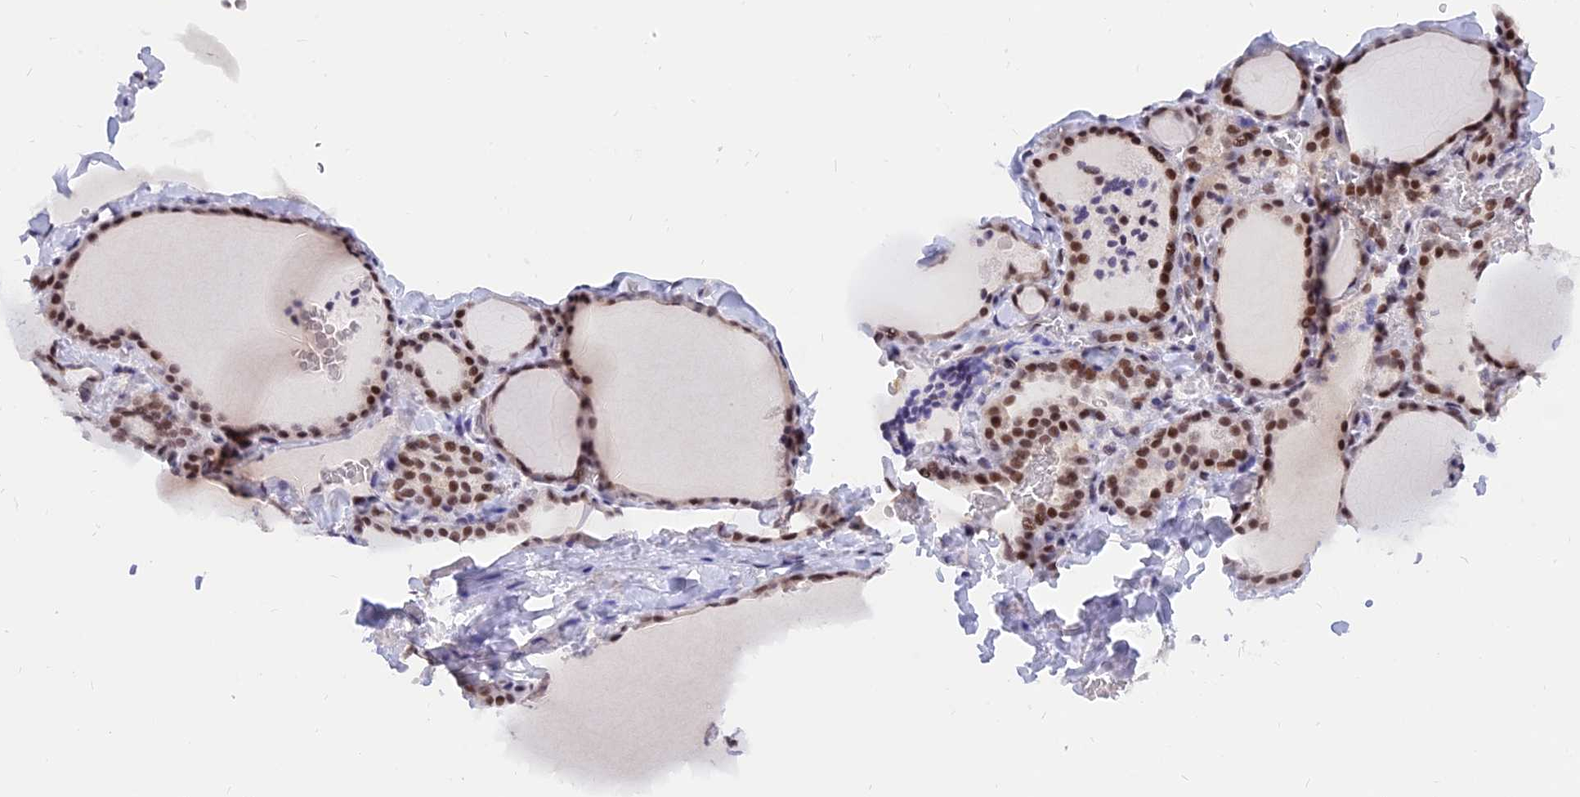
{"staining": {"intensity": "moderate", "quantity": ">75%", "location": "nuclear"}, "tissue": "thyroid gland", "cell_type": "Glandular cells", "image_type": "normal", "snomed": [{"axis": "morphology", "description": "Normal tissue, NOS"}, {"axis": "topography", "description": "Thyroid gland"}], "caption": "Immunohistochemistry (IHC) micrograph of unremarkable thyroid gland: human thyroid gland stained using immunohistochemistry displays medium levels of moderate protein expression localized specifically in the nuclear of glandular cells, appearing as a nuclear brown color.", "gene": "DPY30", "patient": {"sex": "female", "age": 22}}